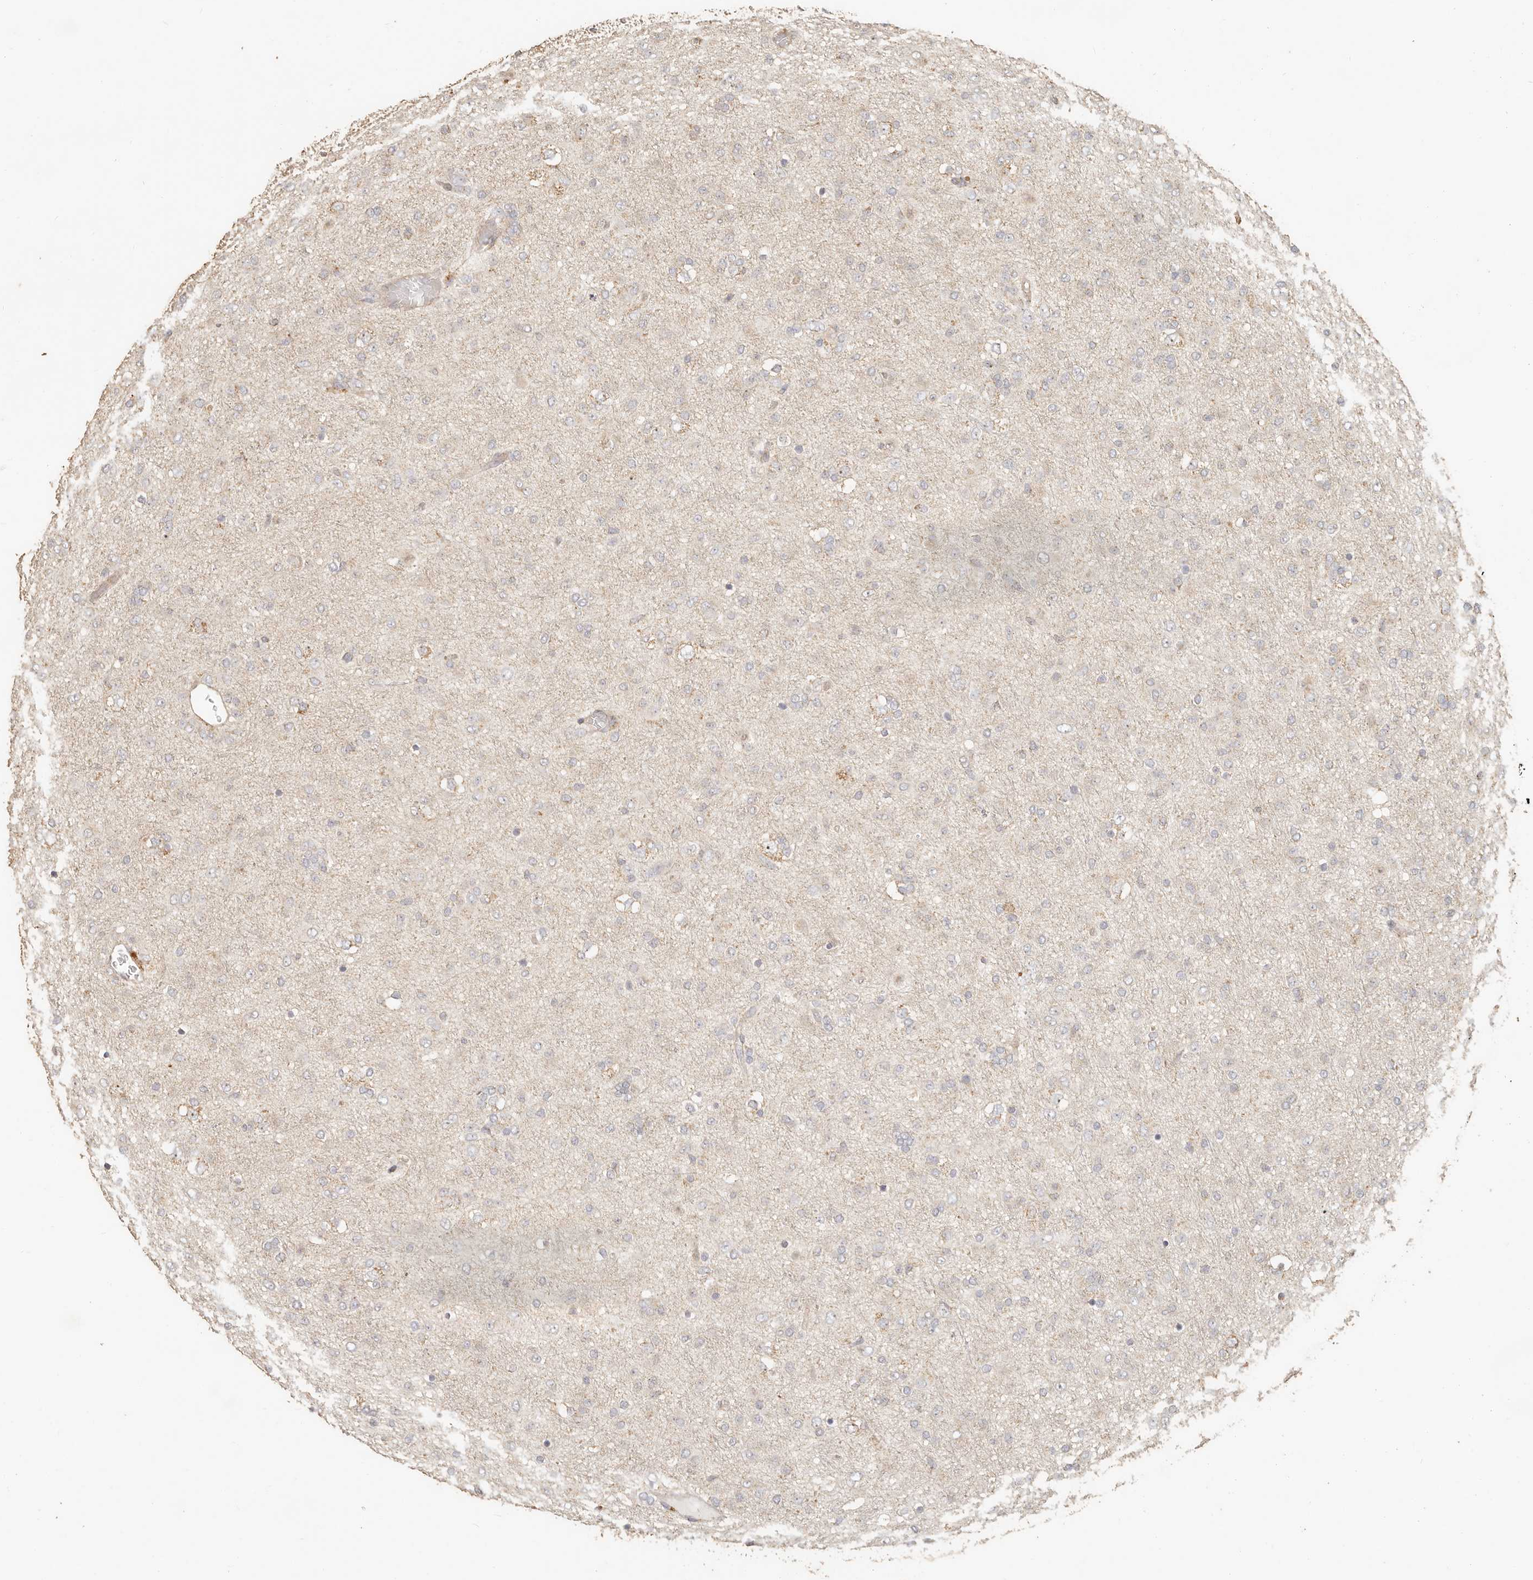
{"staining": {"intensity": "negative", "quantity": "none", "location": "none"}, "tissue": "glioma", "cell_type": "Tumor cells", "image_type": "cancer", "snomed": [{"axis": "morphology", "description": "Glioma, malignant, Low grade"}, {"axis": "topography", "description": "Brain"}], "caption": "Protein analysis of glioma reveals no significant staining in tumor cells.", "gene": "PTPN22", "patient": {"sex": "male", "age": 65}}